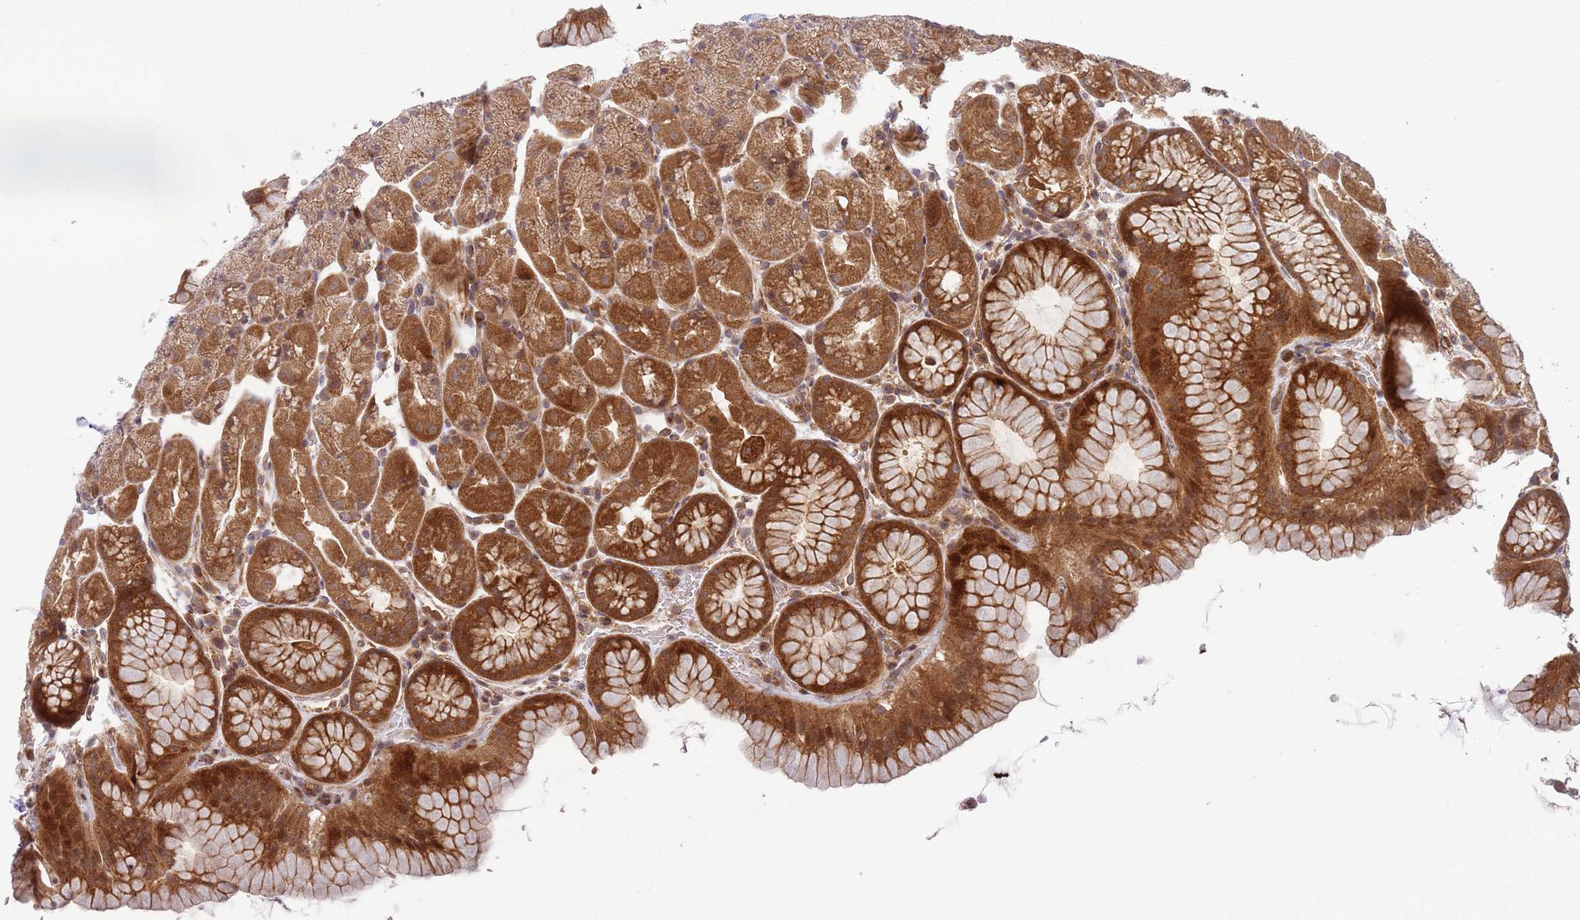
{"staining": {"intensity": "strong", "quantity": ">75%", "location": "cytoplasmic/membranous,nuclear"}, "tissue": "stomach", "cell_type": "Glandular cells", "image_type": "normal", "snomed": [{"axis": "morphology", "description": "Normal tissue, NOS"}, {"axis": "topography", "description": "Stomach, upper"}, {"axis": "topography", "description": "Stomach, lower"}], "caption": "This is an image of IHC staining of unremarkable stomach, which shows strong expression in the cytoplasmic/membranous,nuclear of glandular cells.", "gene": "GGA1", "patient": {"sex": "male", "age": 67}}